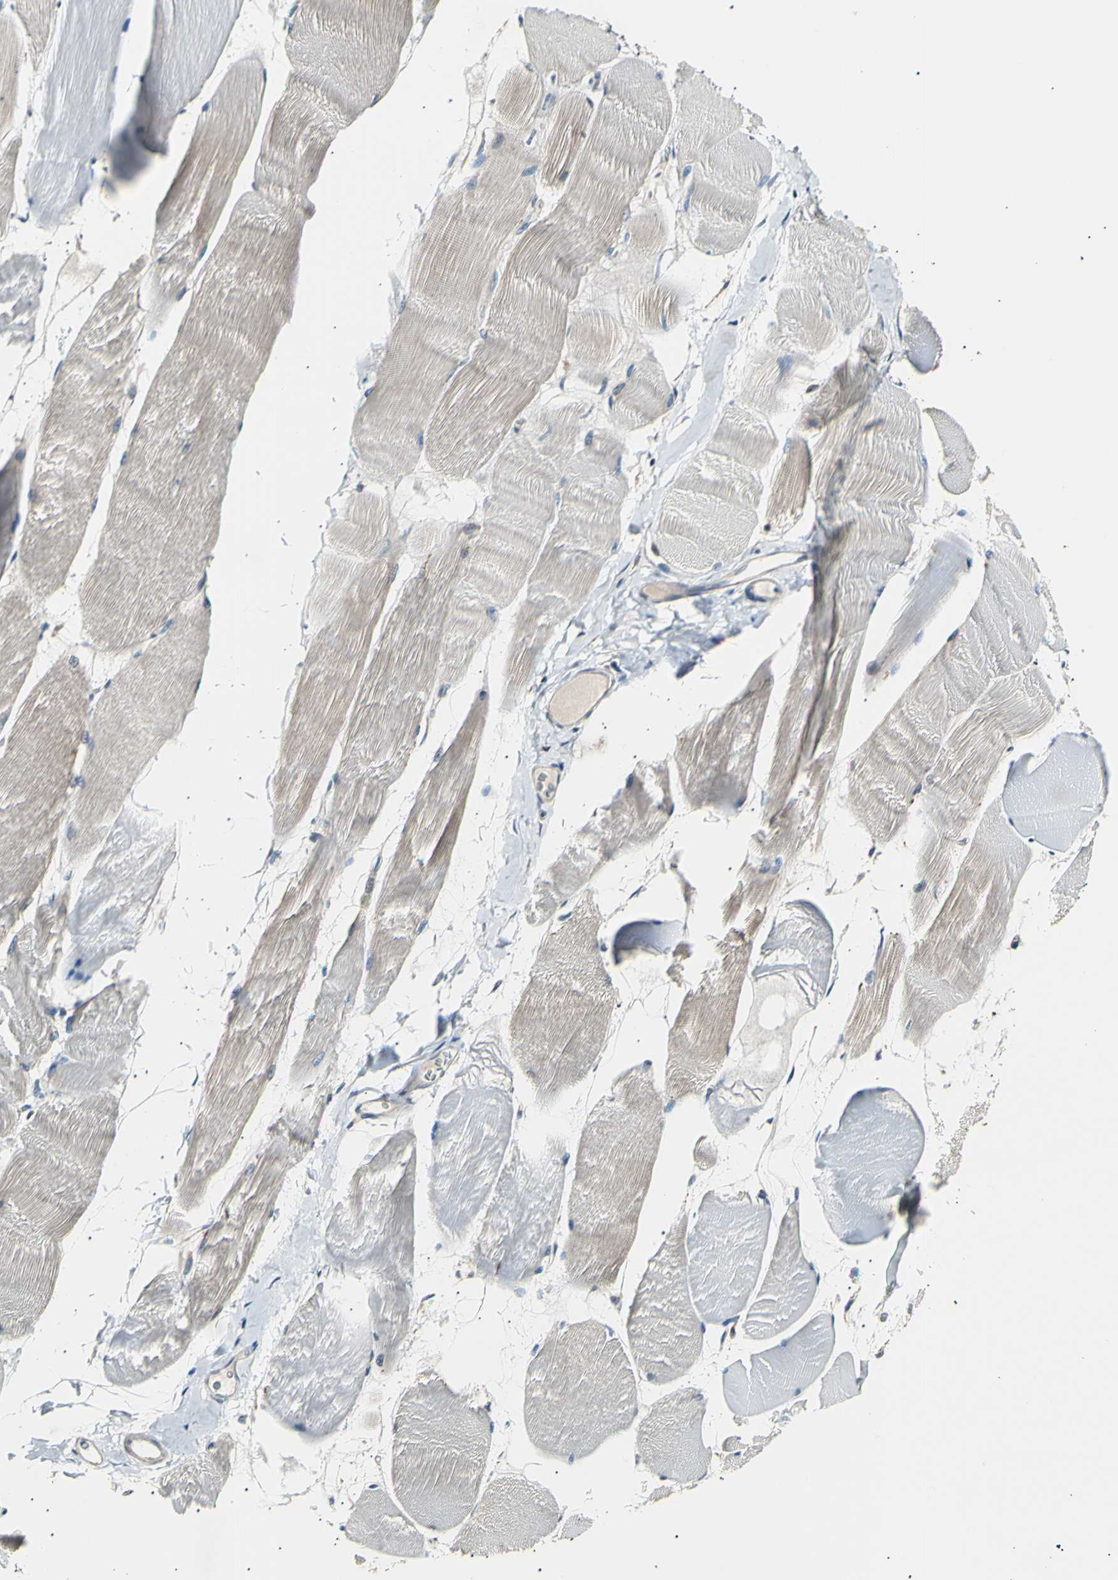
{"staining": {"intensity": "moderate", "quantity": ">75%", "location": "cytoplasmic/membranous"}, "tissue": "skeletal muscle", "cell_type": "Myocytes", "image_type": "normal", "snomed": [{"axis": "morphology", "description": "Normal tissue, NOS"}, {"axis": "morphology", "description": "Squamous cell carcinoma, NOS"}, {"axis": "topography", "description": "Skeletal muscle"}], "caption": "Protein expression analysis of normal human skeletal muscle reveals moderate cytoplasmic/membranous staining in about >75% of myocytes.", "gene": "ITGA6", "patient": {"sex": "male", "age": 51}}